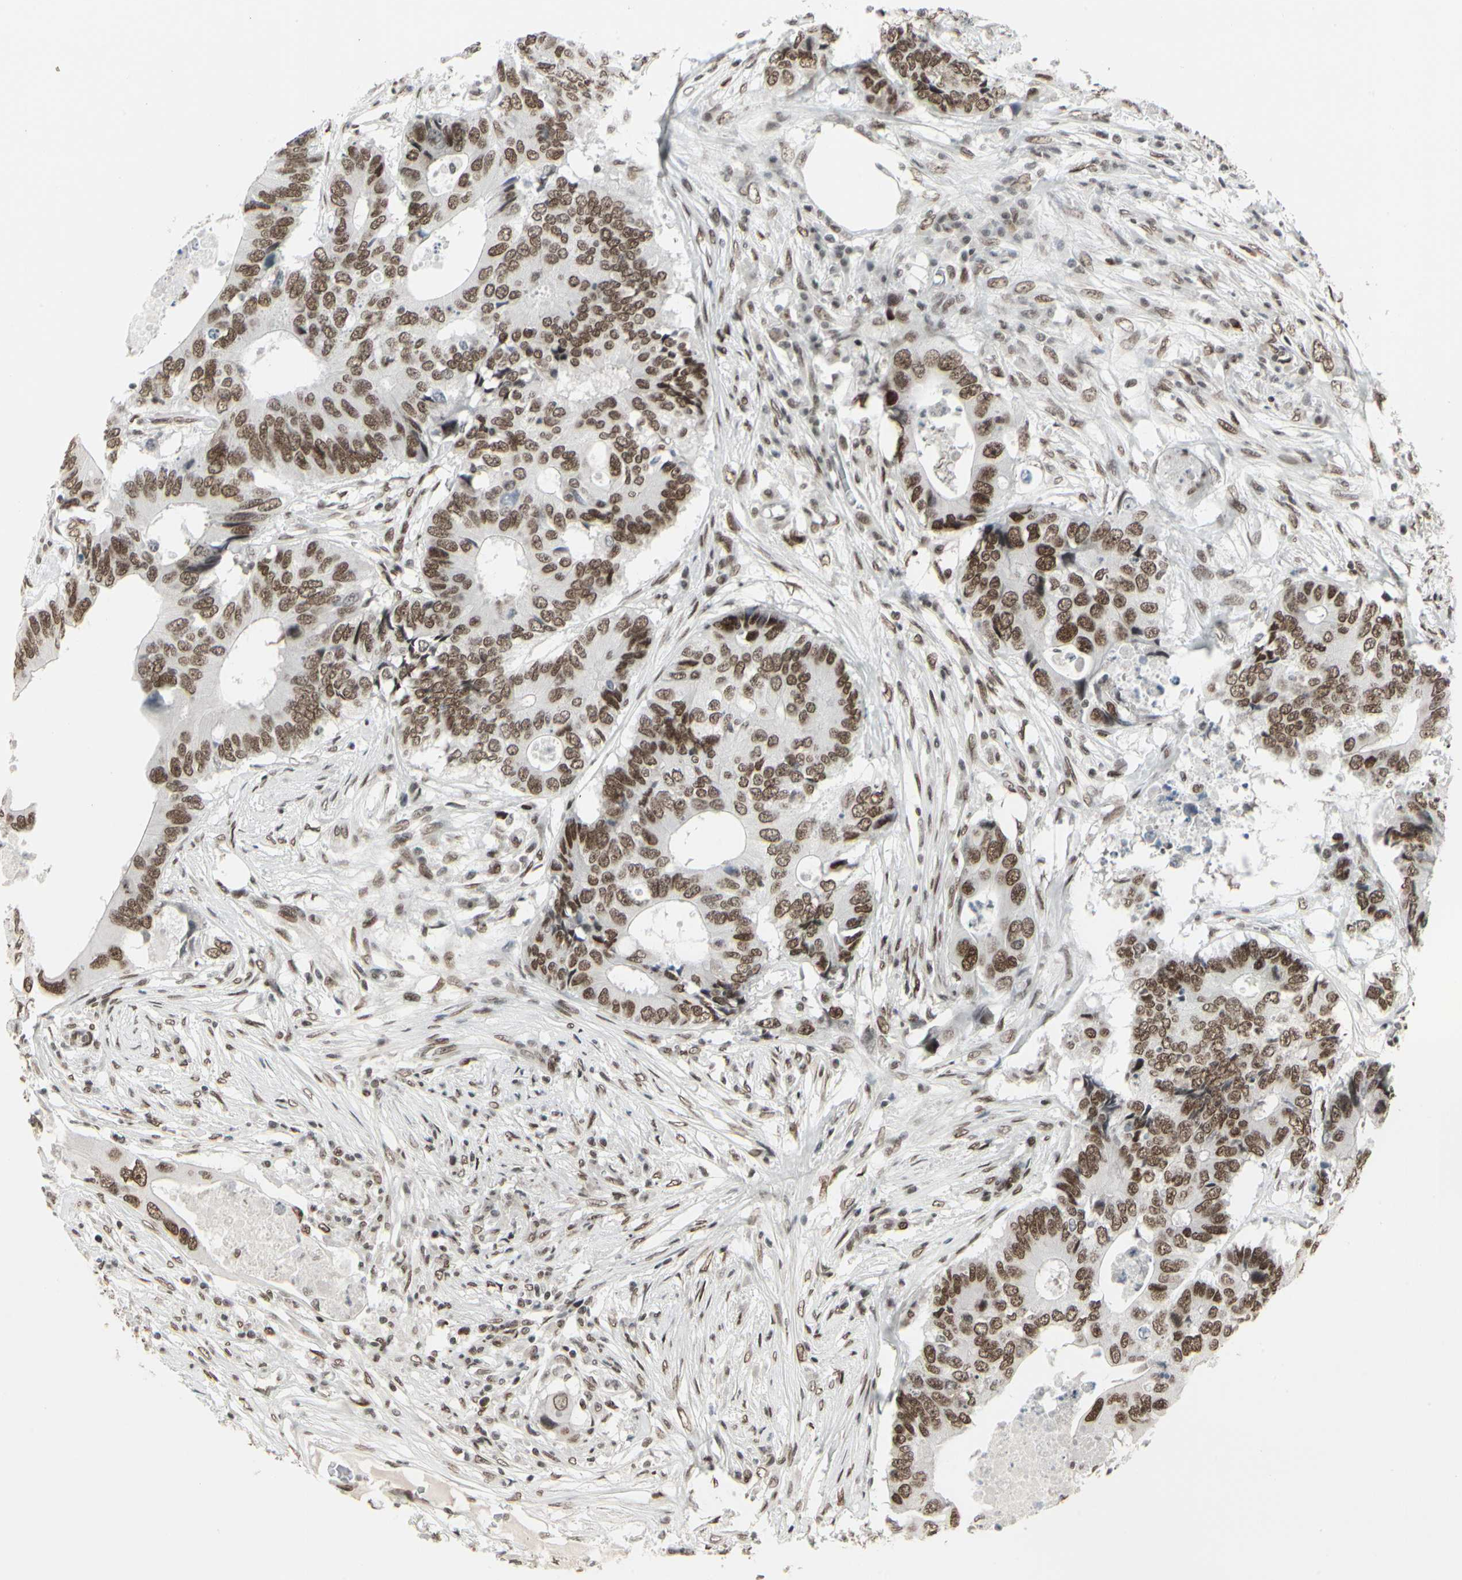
{"staining": {"intensity": "moderate", "quantity": ">75%", "location": "nuclear"}, "tissue": "colorectal cancer", "cell_type": "Tumor cells", "image_type": "cancer", "snomed": [{"axis": "morphology", "description": "Adenocarcinoma, NOS"}, {"axis": "topography", "description": "Colon"}], "caption": "Immunohistochemistry (IHC) of human adenocarcinoma (colorectal) exhibits medium levels of moderate nuclear positivity in approximately >75% of tumor cells.", "gene": "HMG20A", "patient": {"sex": "male", "age": 71}}